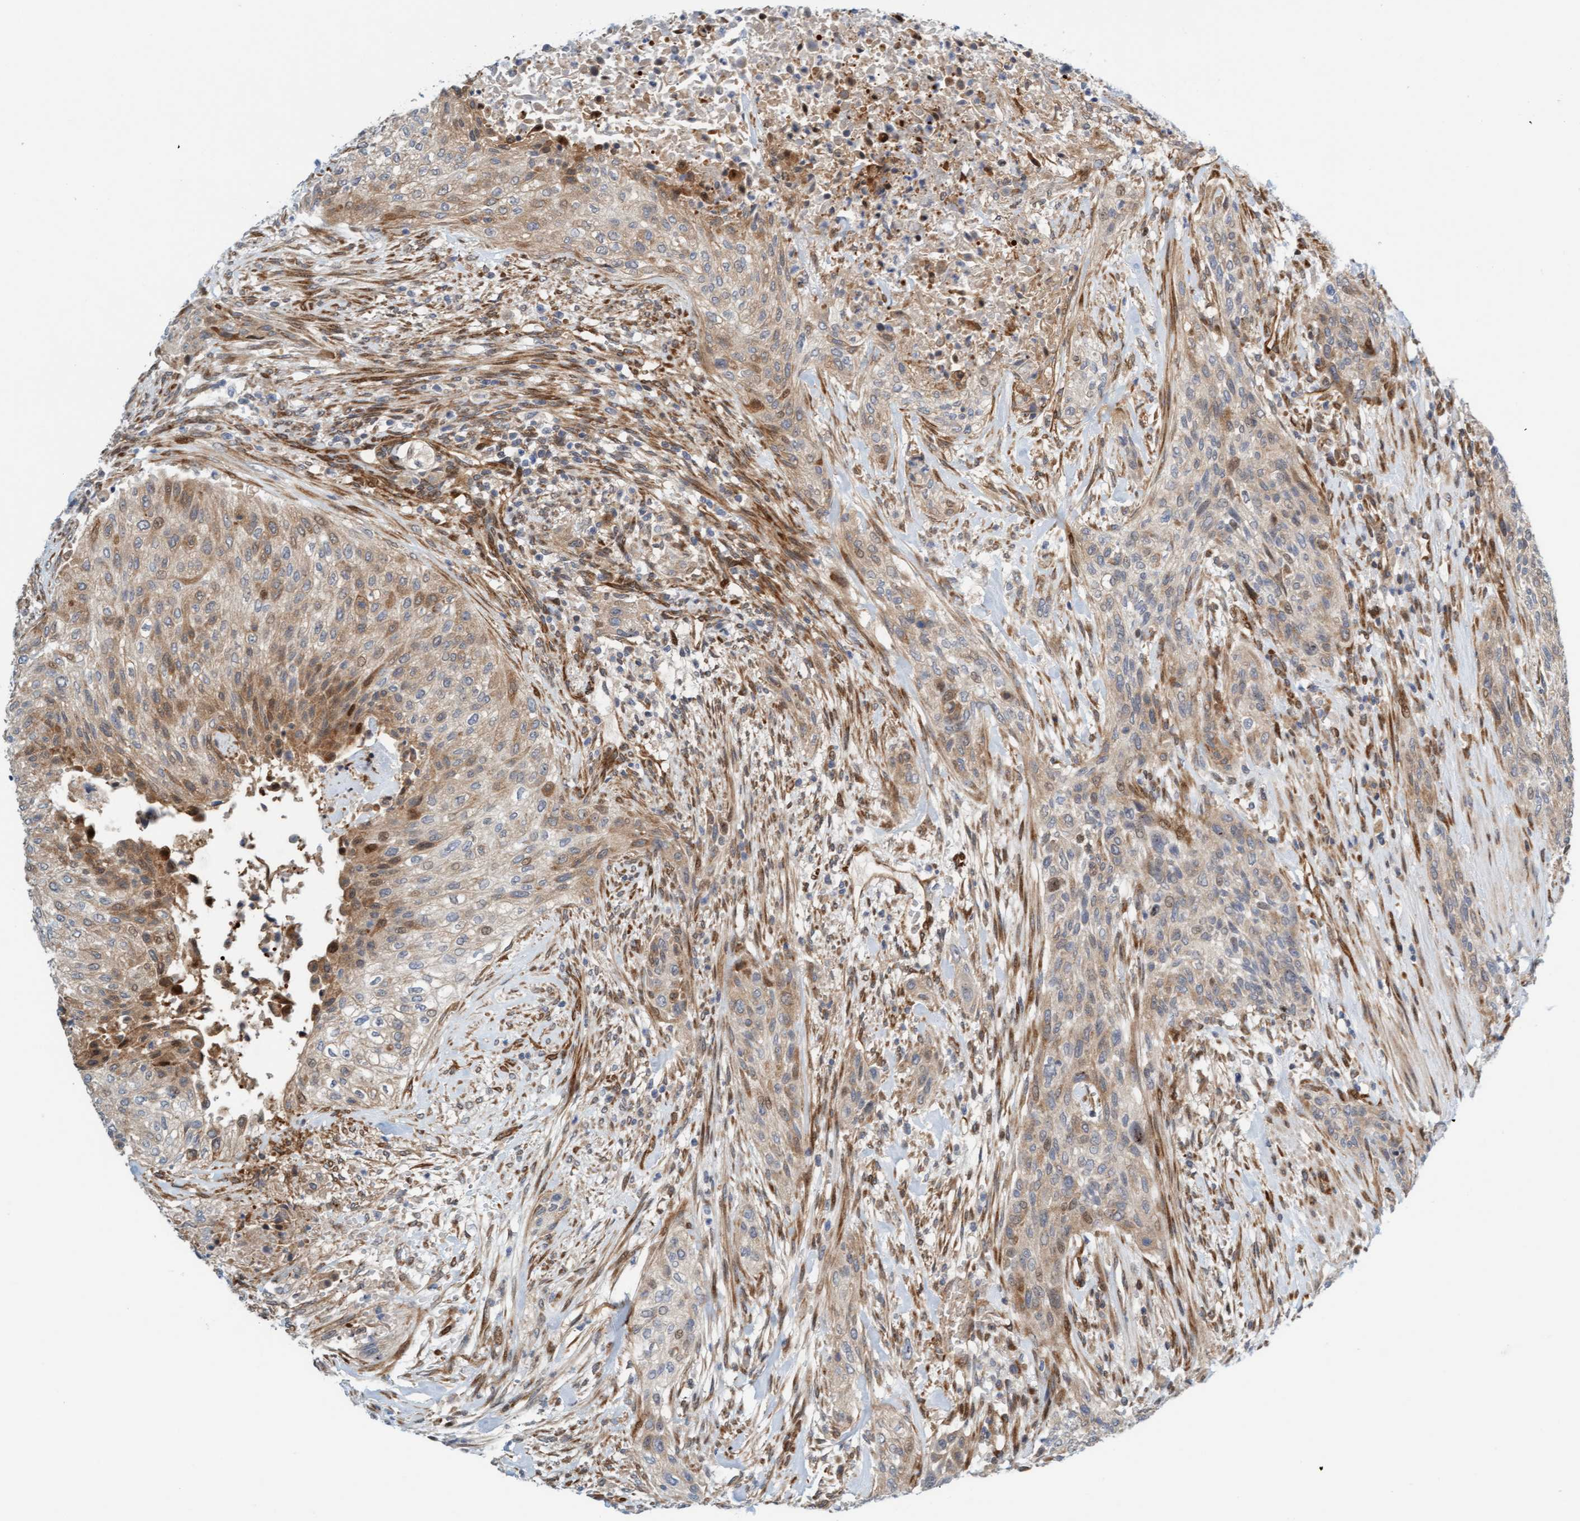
{"staining": {"intensity": "moderate", "quantity": "<25%", "location": "cytoplasmic/membranous,nuclear"}, "tissue": "urothelial cancer", "cell_type": "Tumor cells", "image_type": "cancer", "snomed": [{"axis": "morphology", "description": "Urothelial carcinoma, Low grade"}, {"axis": "morphology", "description": "Urothelial carcinoma, High grade"}, {"axis": "topography", "description": "Urinary bladder"}], "caption": "Urothelial carcinoma (low-grade) stained for a protein (brown) displays moderate cytoplasmic/membranous and nuclear positive expression in approximately <25% of tumor cells.", "gene": "EIF4EBP1", "patient": {"sex": "male", "age": 35}}